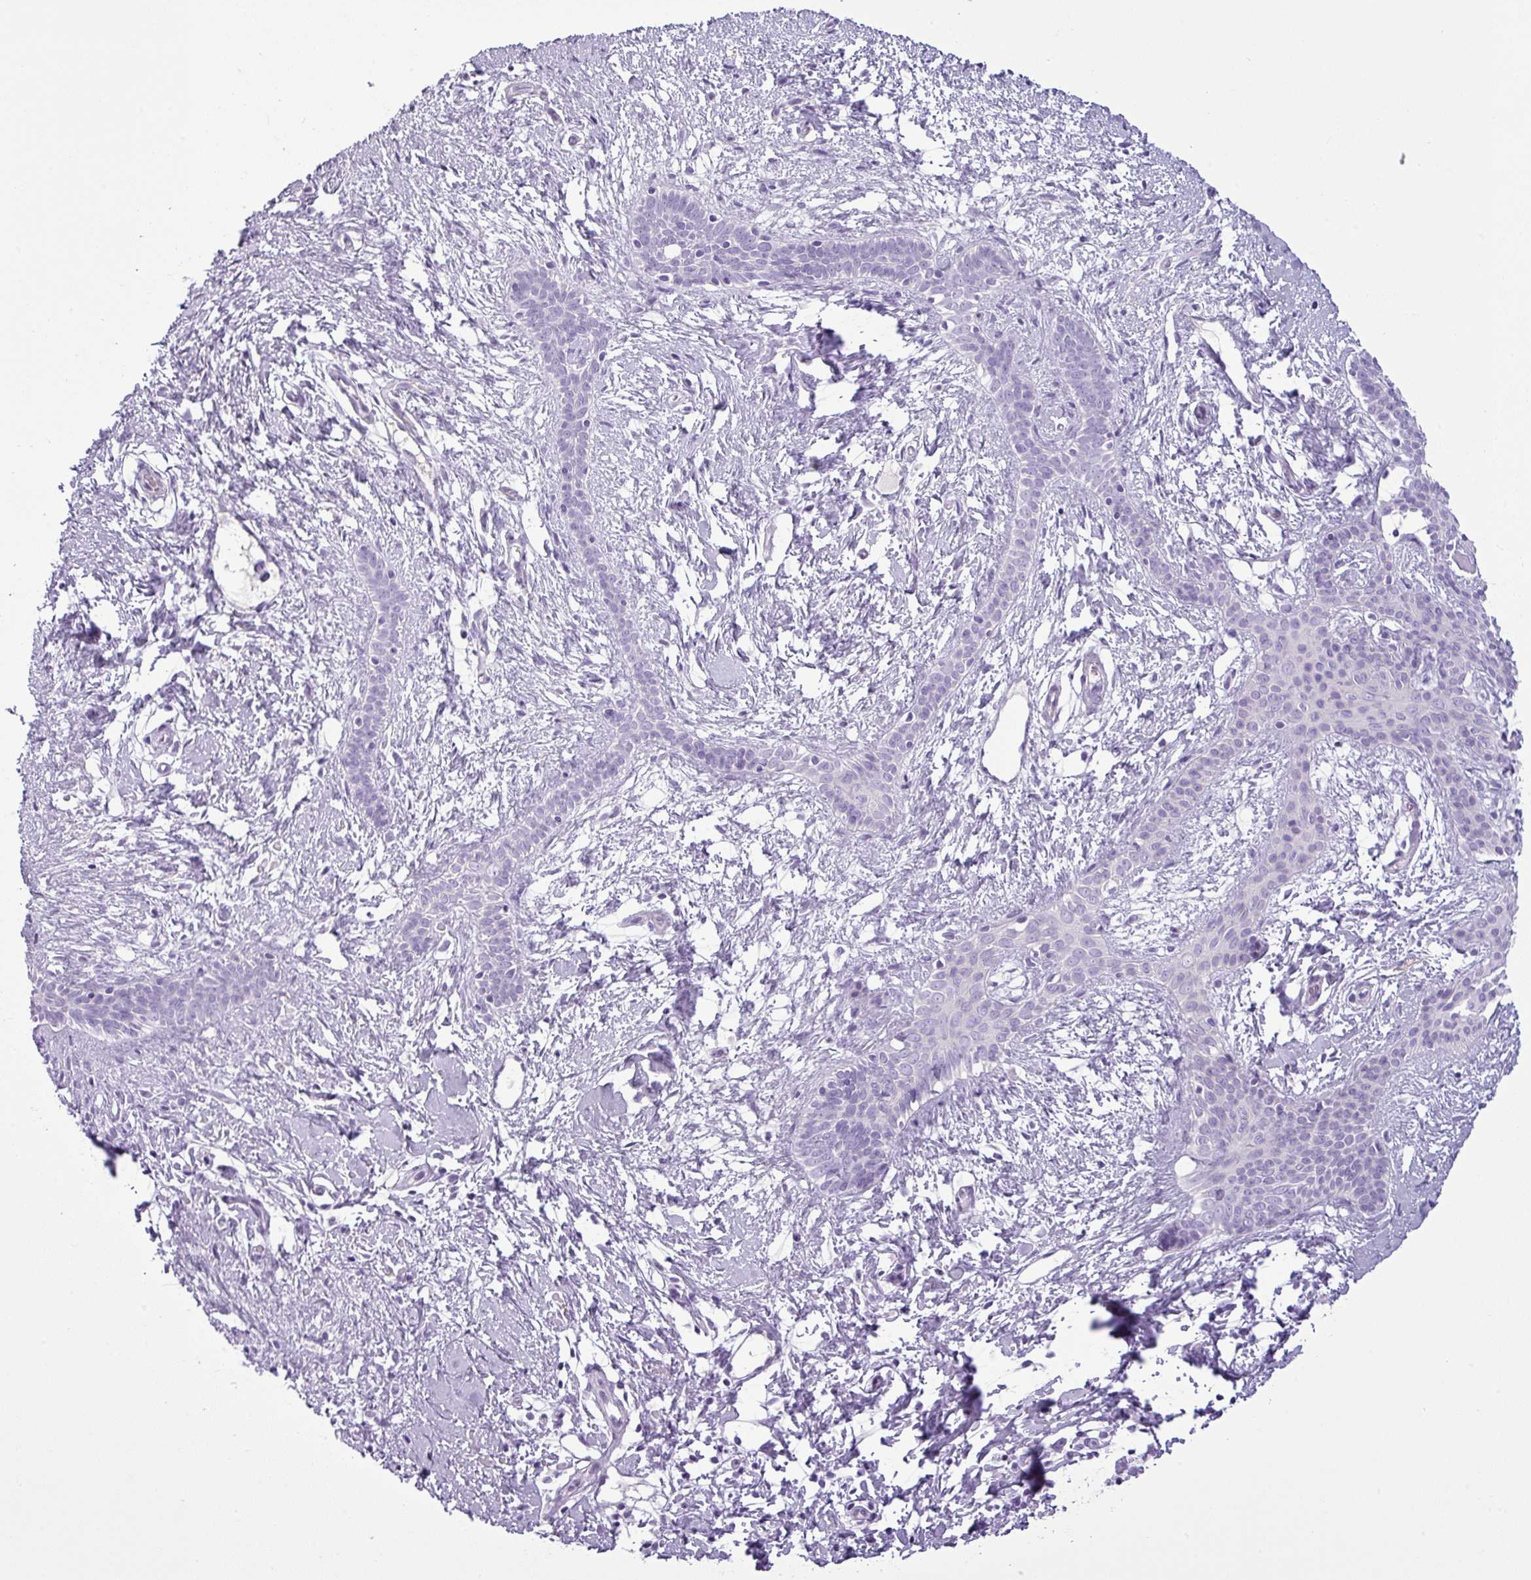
{"staining": {"intensity": "negative", "quantity": "none", "location": "none"}, "tissue": "skin cancer", "cell_type": "Tumor cells", "image_type": "cancer", "snomed": [{"axis": "morphology", "description": "Basal cell carcinoma"}, {"axis": "topography", "description": "Skin"}], "caption": "This is an immunohistochemistry micrograph of skin cancer. There is no positivity in tumor cells.", "gene": "CDH16", "patient": {"sex": "male", "age": 78}}